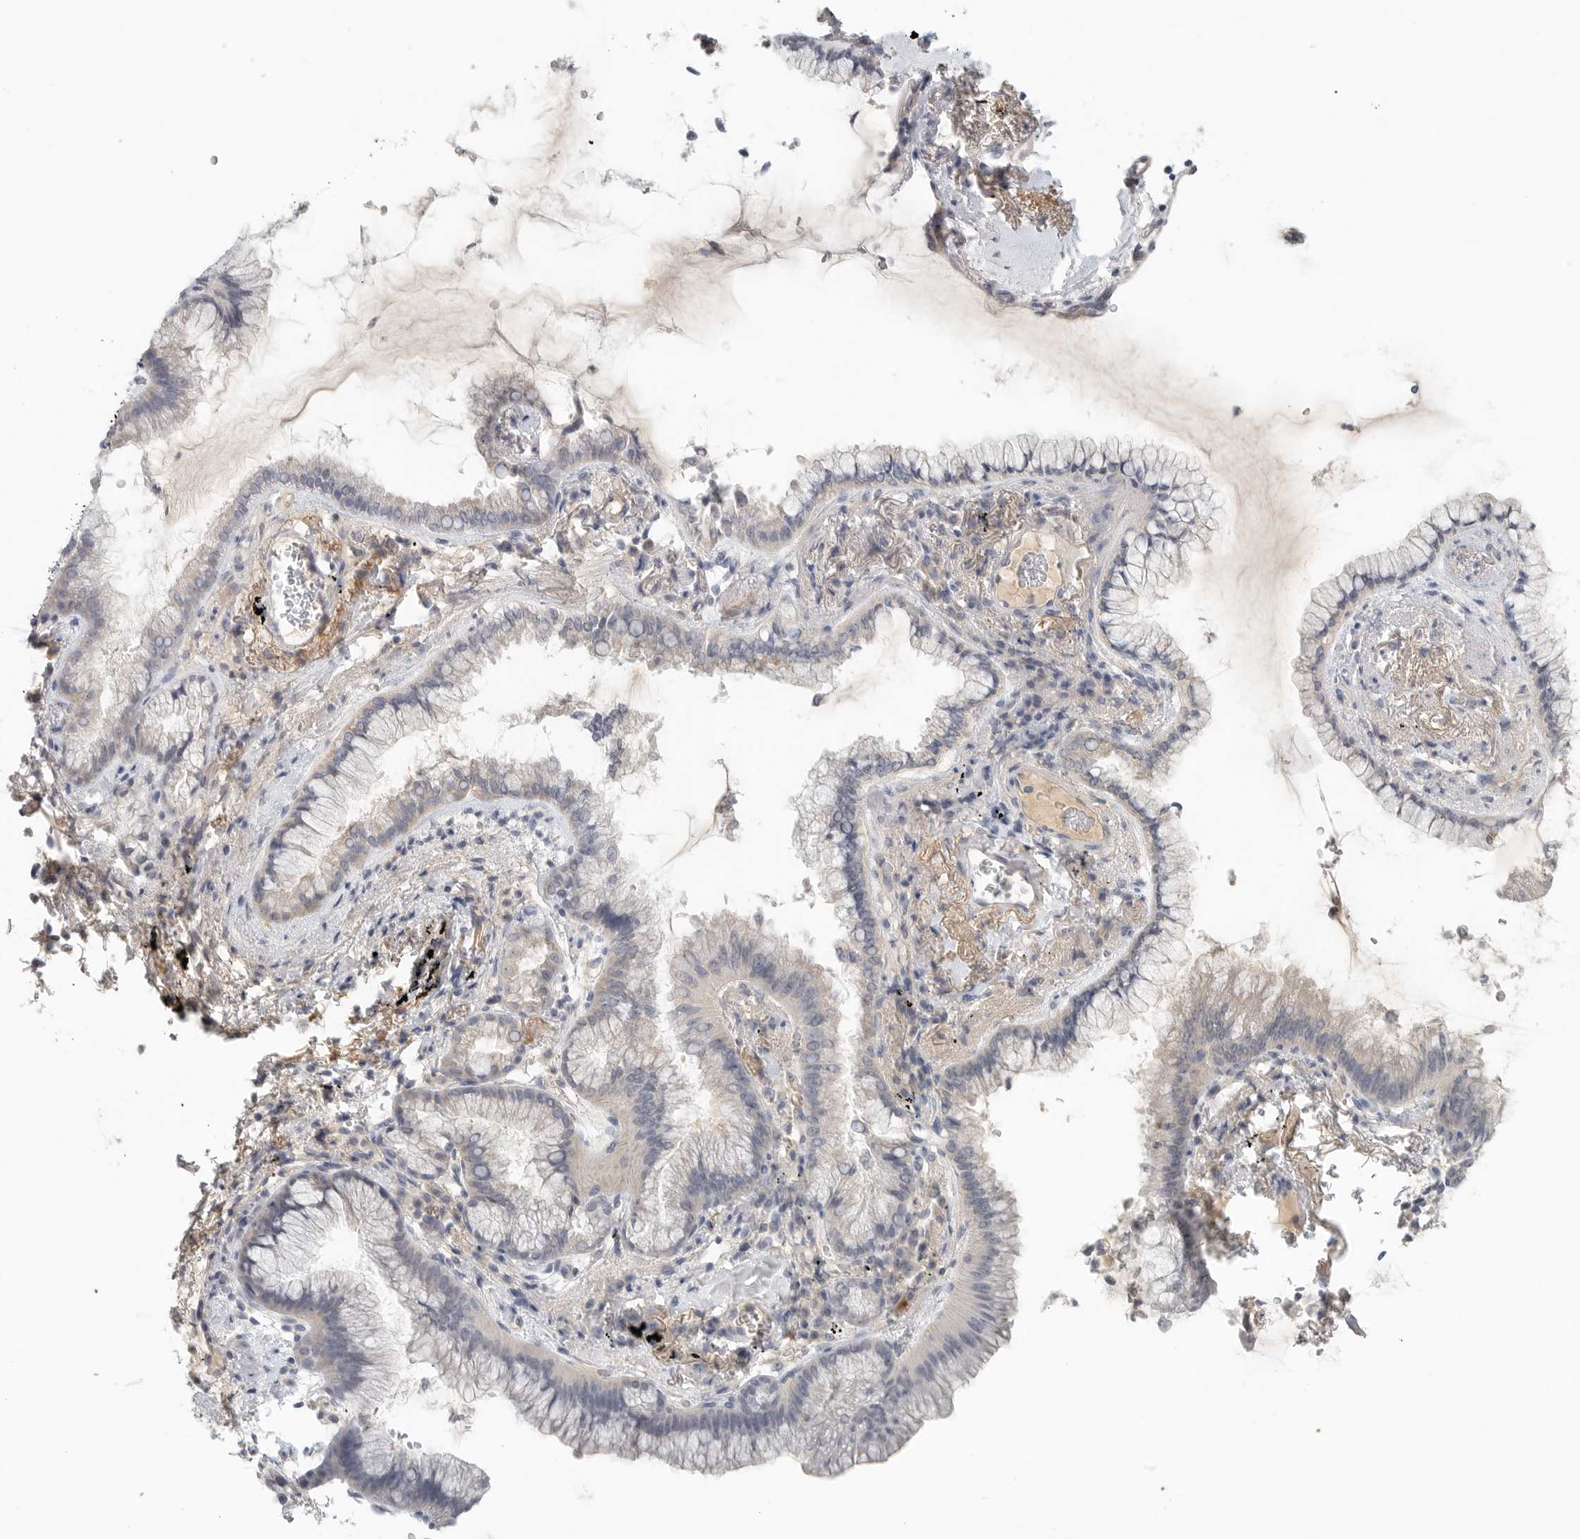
{"staining": {"intensity": "negative", "quantity": "none", "location": "none"}, "tissue": "lung cancer", "cell_type": "Tumor cells", "image_type": "cancer", "snomed": [{"axis": "morphology", "description": "Adenocarcinoma, NOS"}, {"axis": "topography", "description": "Lung"}], "caption": "Protein analysis of lung adenocarcinoma demonstrates no significant expression in tumor cells. (DAB (3,3'-diaminobenzidine) immunohistochemistry (IHC) visualized using brightfield microscopy, high magnification).", "gene": "HDAC6", "patient": {"sex": "female", "age": 70}}